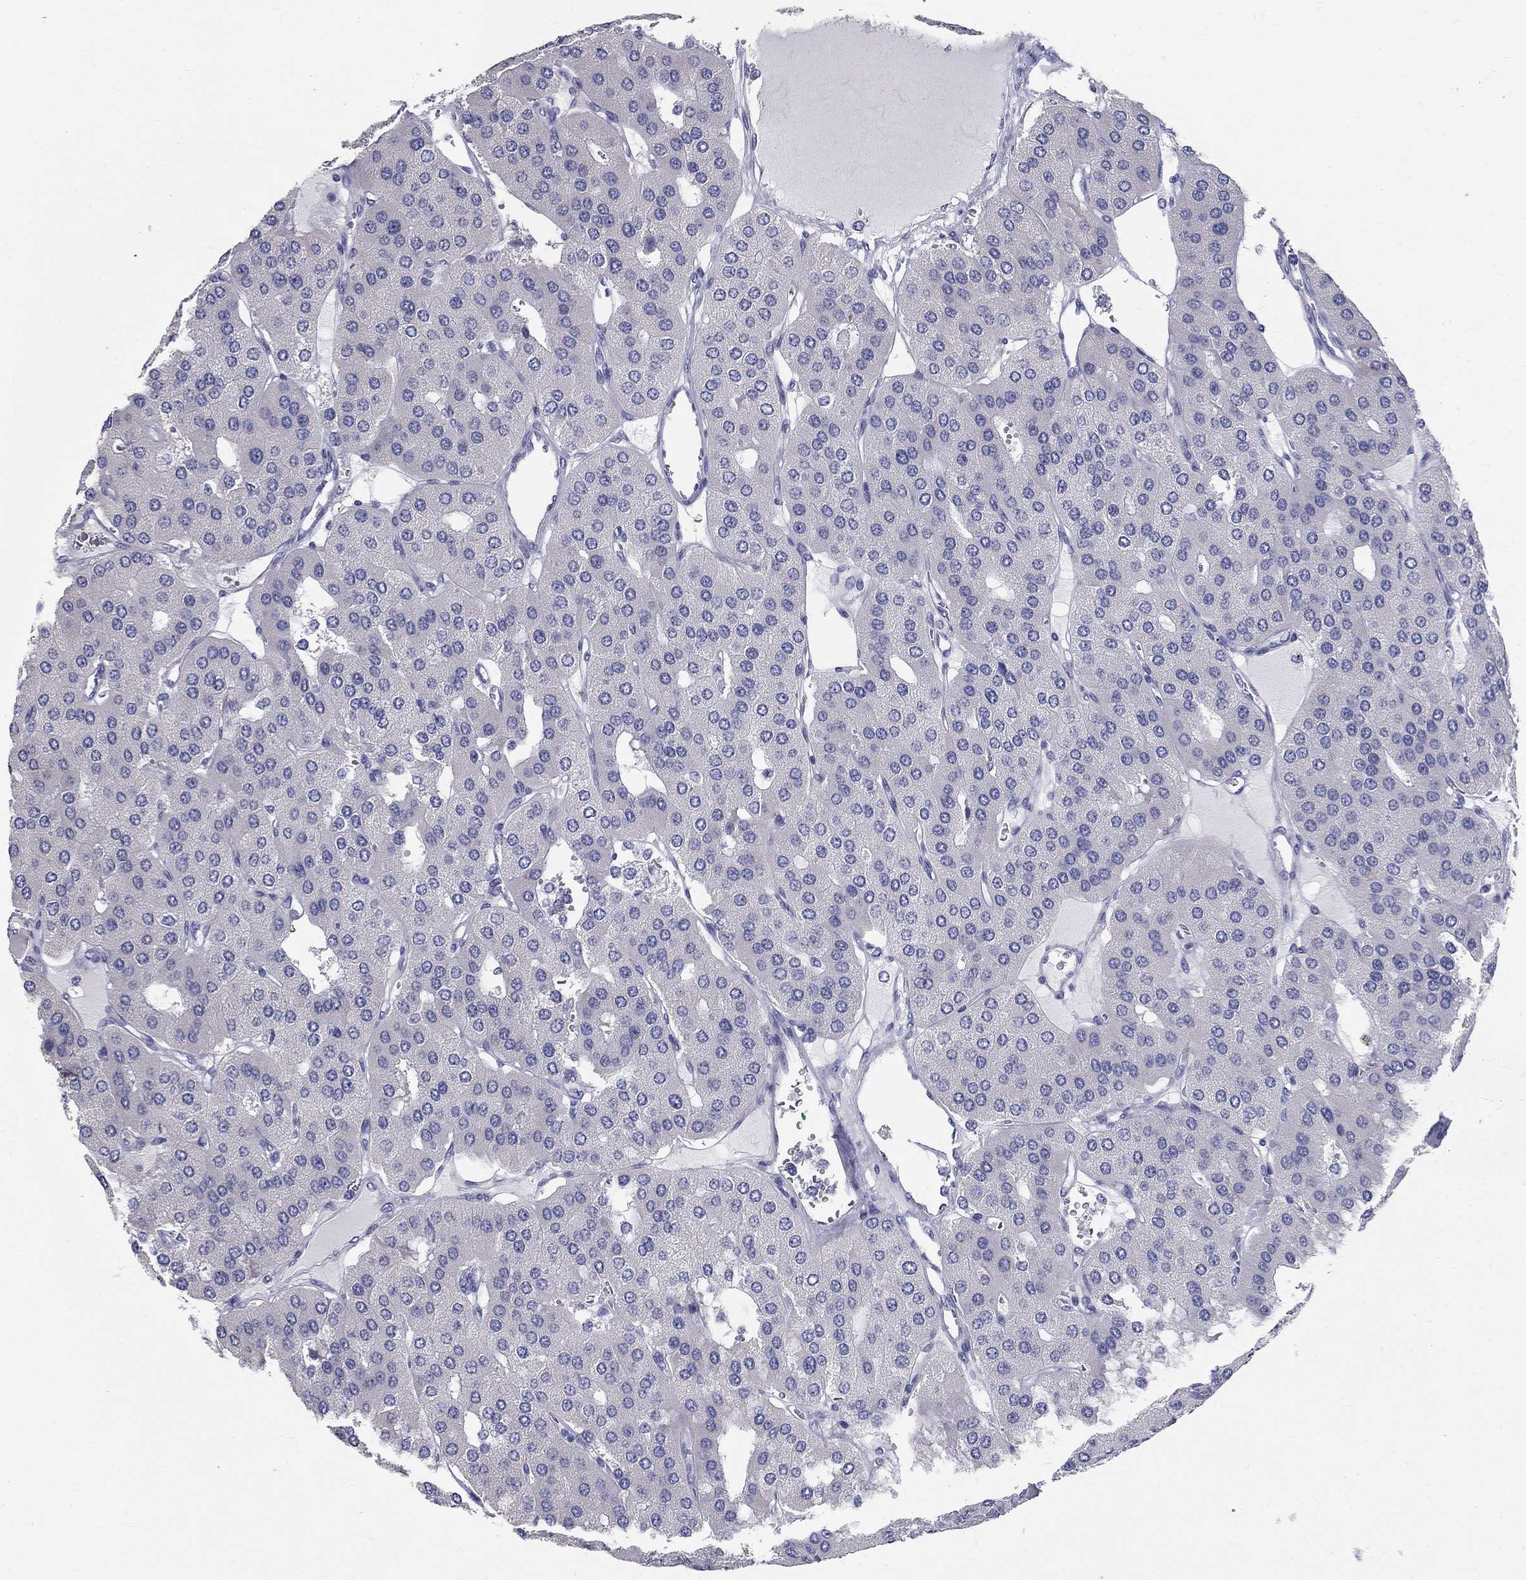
{"staining": {"intensity": "negative", "quantity": "none", "location": "none"}, "tissue": "parathyroid gland", "cell_type": "Glandular cells", "image_type": "normal", "snomed": [{"axis": "morphology", "description": "Normal tissue, NOS"}, {"axis": "morphology", "description": "Adenoma, NOS"}, {"axis": "topography", "description": "Parathyroid gland"}], "caption": "Human parathyroid gland stained for a protein using immunohistochemistry shows no positivity in glandular cells.", "gene": "TGM4", "patient": {"sex": "female", "age": 86}}